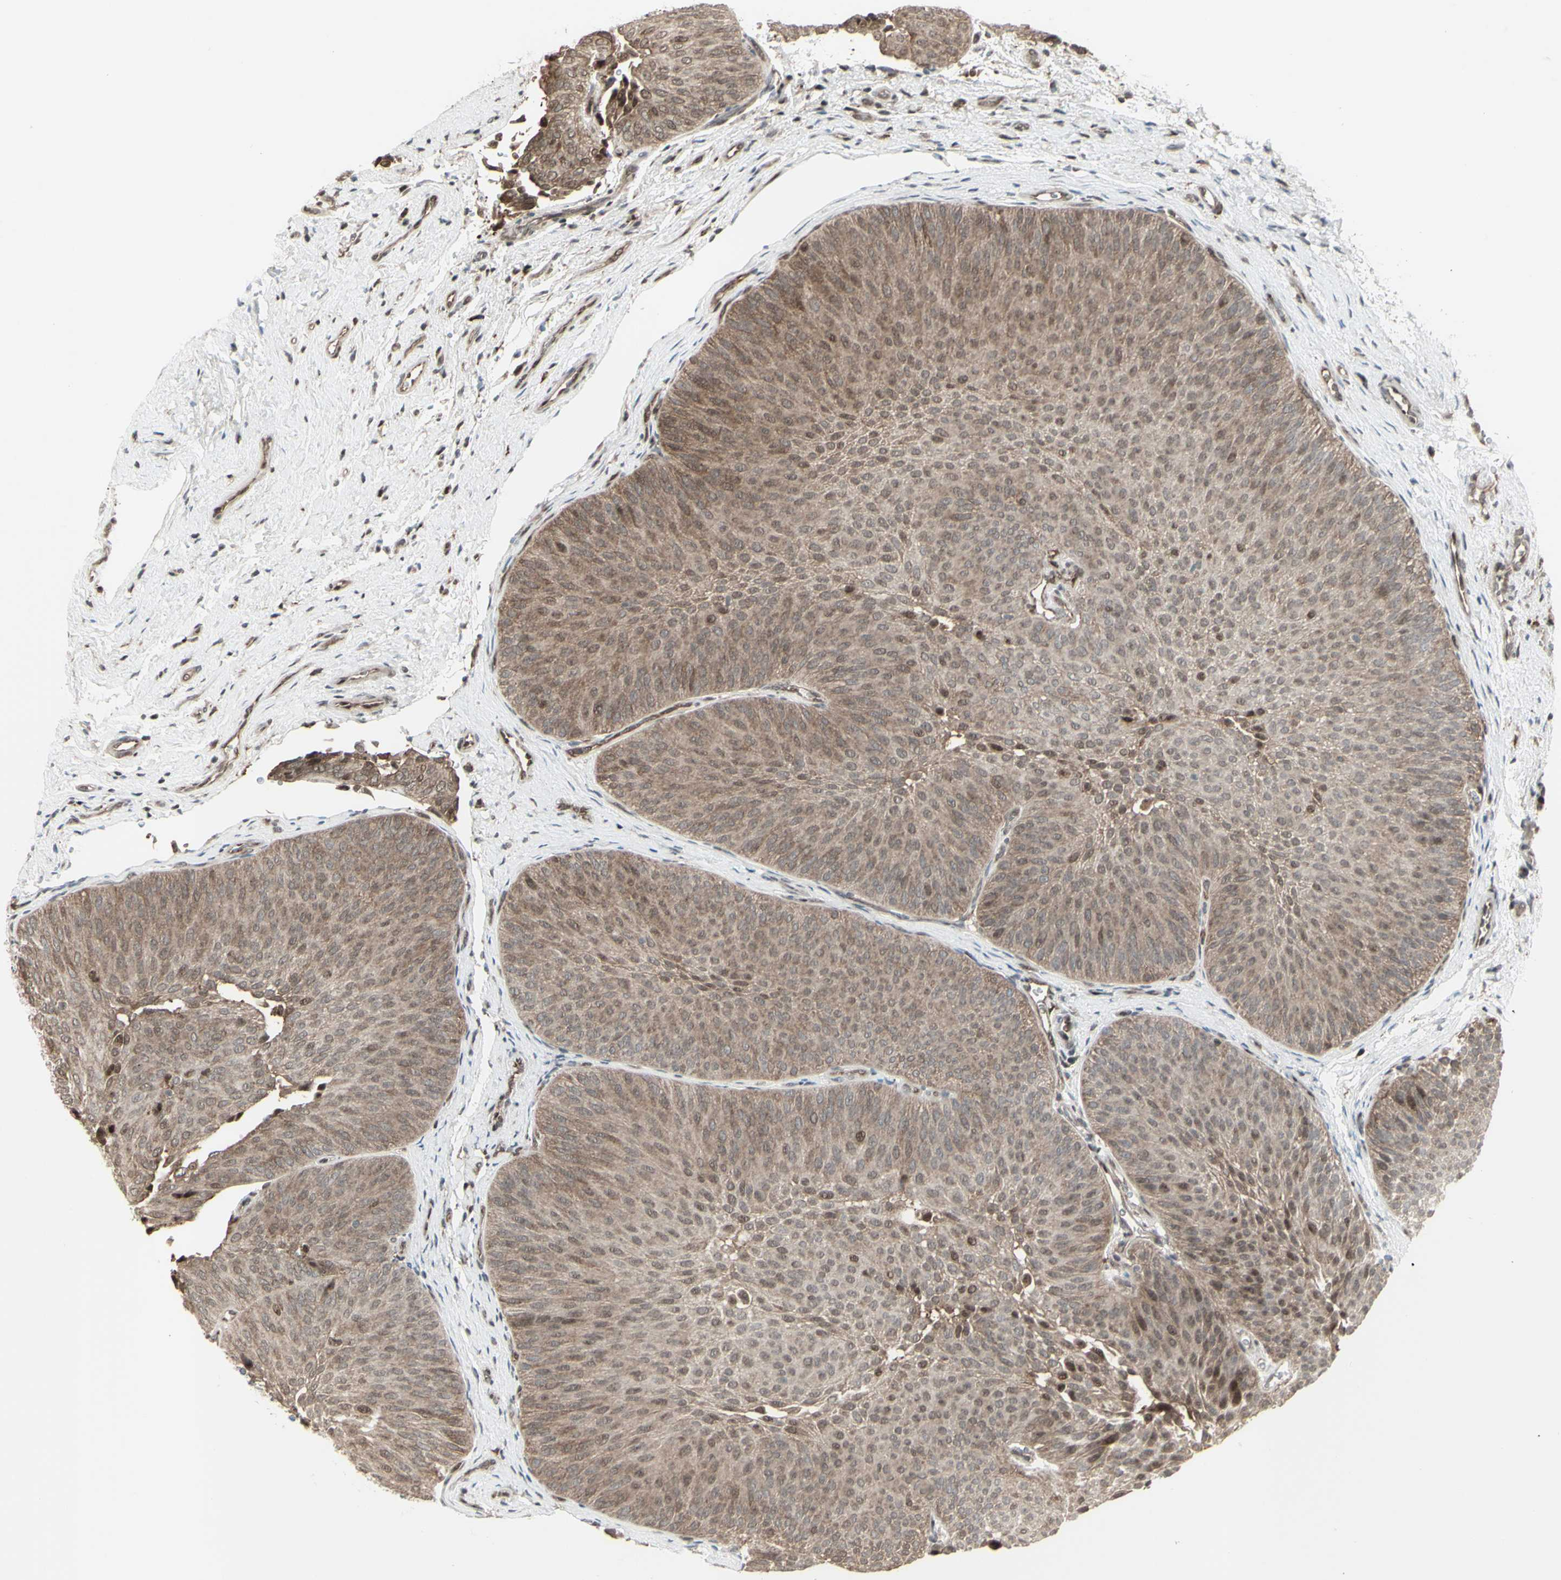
{"staining": {"intensity": "weak", "quantity": ">75%", "location": "cytoplasmic/membranous"}, "tissue": "urothelial cancer", "cell_type": "Tumor cells", "image_type": "cancer", "snomed": [{"axis": "morphology", "description": "Urothelial carcinoma, Low grade"}, {"axis": "topography", "description": "Urinary bladder"}], "caption": "Protein staining reveals weak cytoplasmic/membranous staining in approximately >75% of tumor cells in low-grade urothelial carcinoma. The protein is stained brown, and the nuclei are stained in blue (DAB (3,3'-diaminobenzidine) IHC with brightfield microscopy, high magnification).", "gene": "CD33", "patient": {"sex": "female", "age": 60}}